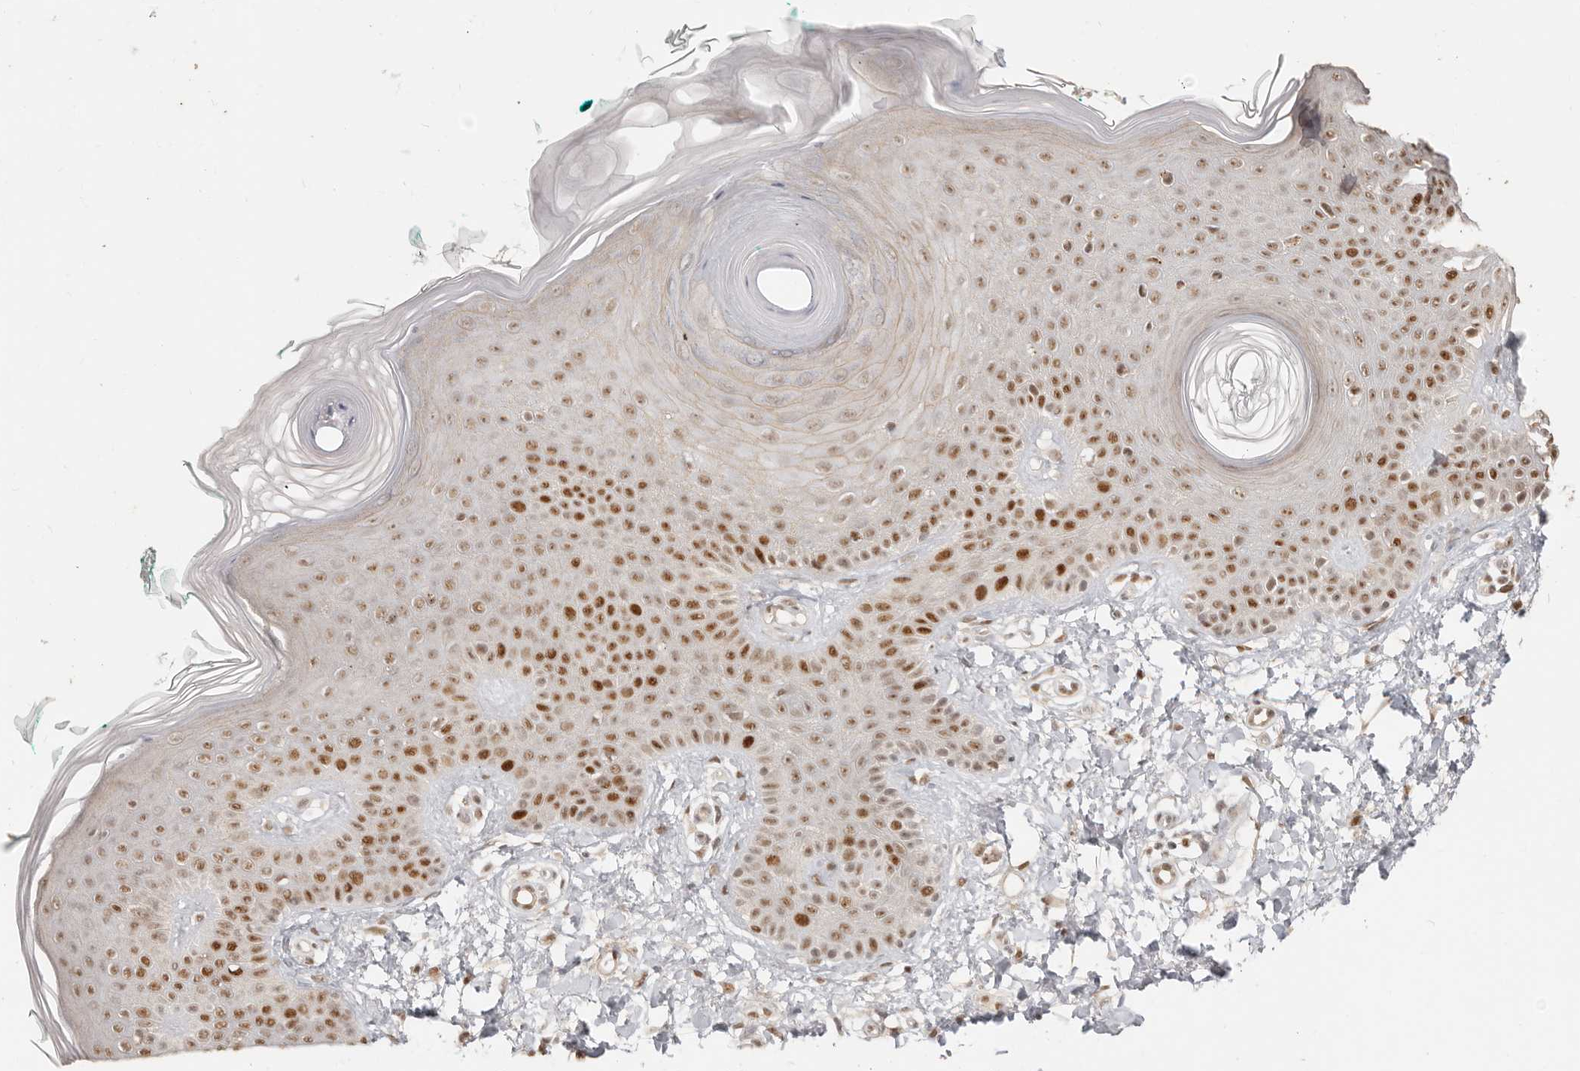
{"staining": {"intensity": "moderate", "quantity": ">75%", "location": "nuclear"}, "tissue": "skin", "cell_type": "Fibroblasts", "image_type": "normal", "snomed": [{"axis": "morphology", "description": "Normal tissue, NOS"}, {"axis": "topography", "description": "Skin"}], "caption": "This histopathology image displays immunohistochemistry (IHC) staining of benign skin, with medium moderate nuclear staining in about >75% of fibroblasts.", "gene": "RFC2", "patient": {"sex": "male", "age": 37}}